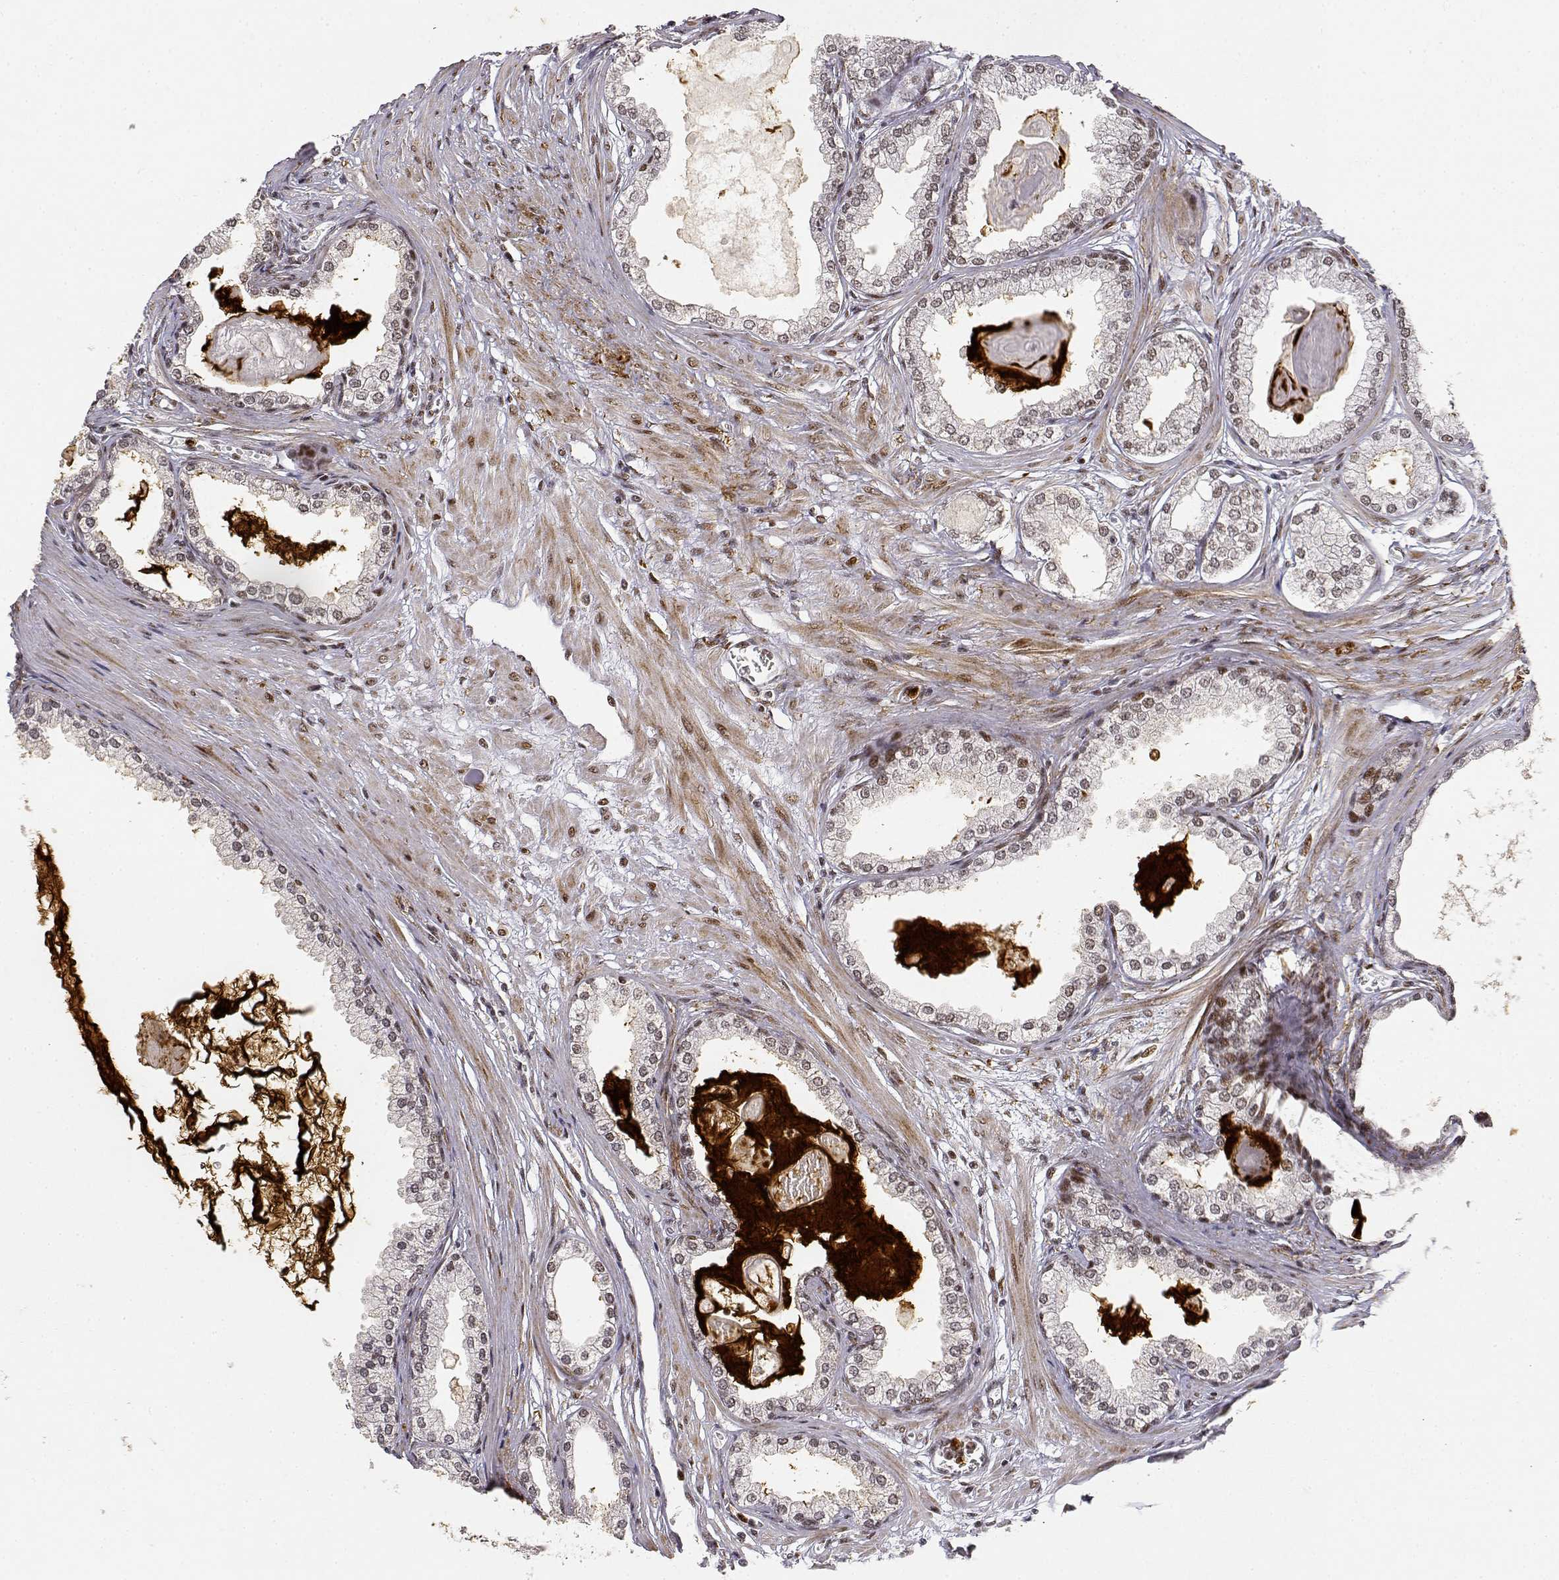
{"staining": {"intensity": "negative", "quantity": "none", "location": "none"}, "tissue": "prostate cancer", "cell_type": "Tumor cells", "image_type": "cancer", "snomed": [{"axis": "morphology", "description": "Normal tissue, NOS"}, {"axis": "morphology", "description": "Adenocarcinoma, High grade"}, {"axis": "topography", "description": "Prostate"}], "caption": "The histopathology image displays no staining of tumor cells in prostate cancer (adenocarcinoma (high-grade)). (Immunohistochemistry (ihc), brightfield microscopy, high magnification).", "gene": "RSF1", "patient": {"sex": "male", "age": 83}}